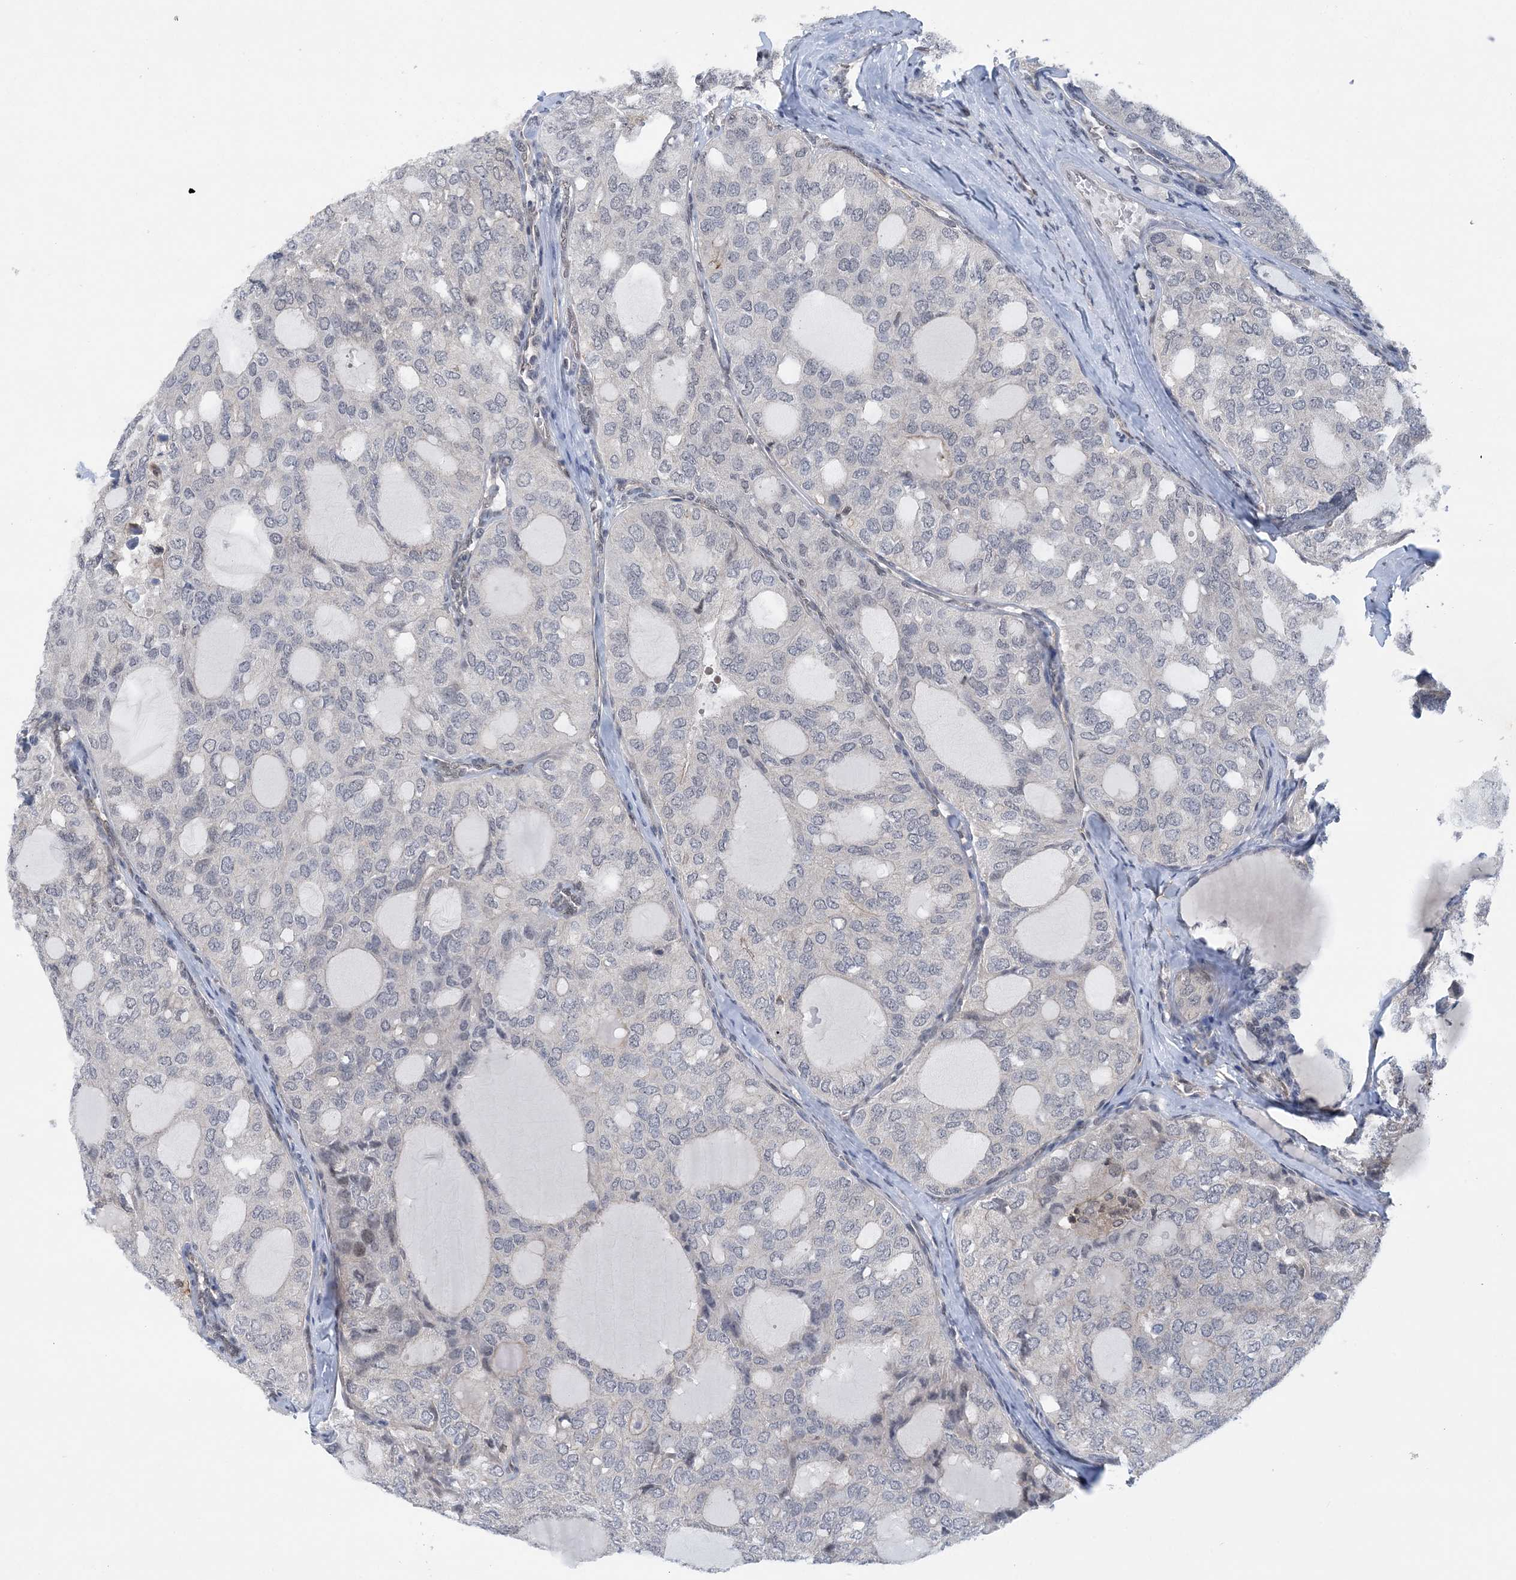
{"staining": {"intensity": "negative", "quantity": "none", "location": "none"}, "tissue": "thyroid cancer", "cell_type": "Tumor cells", "image_type": "cancer", "snomed": [{"axis": "morphology", "description": "Follicular adenoma carcinoma, NOS"}, {"axis": "topography", "description": "Thyroid gland"}], "caption": "This is an immunohistochemistry micrograph of thyroid cancer (follicular adenoma carcinoma). There is no staining in tumor cells.", "gene": "CCDC152", "patient": {"sex": "male", "age": 75}}